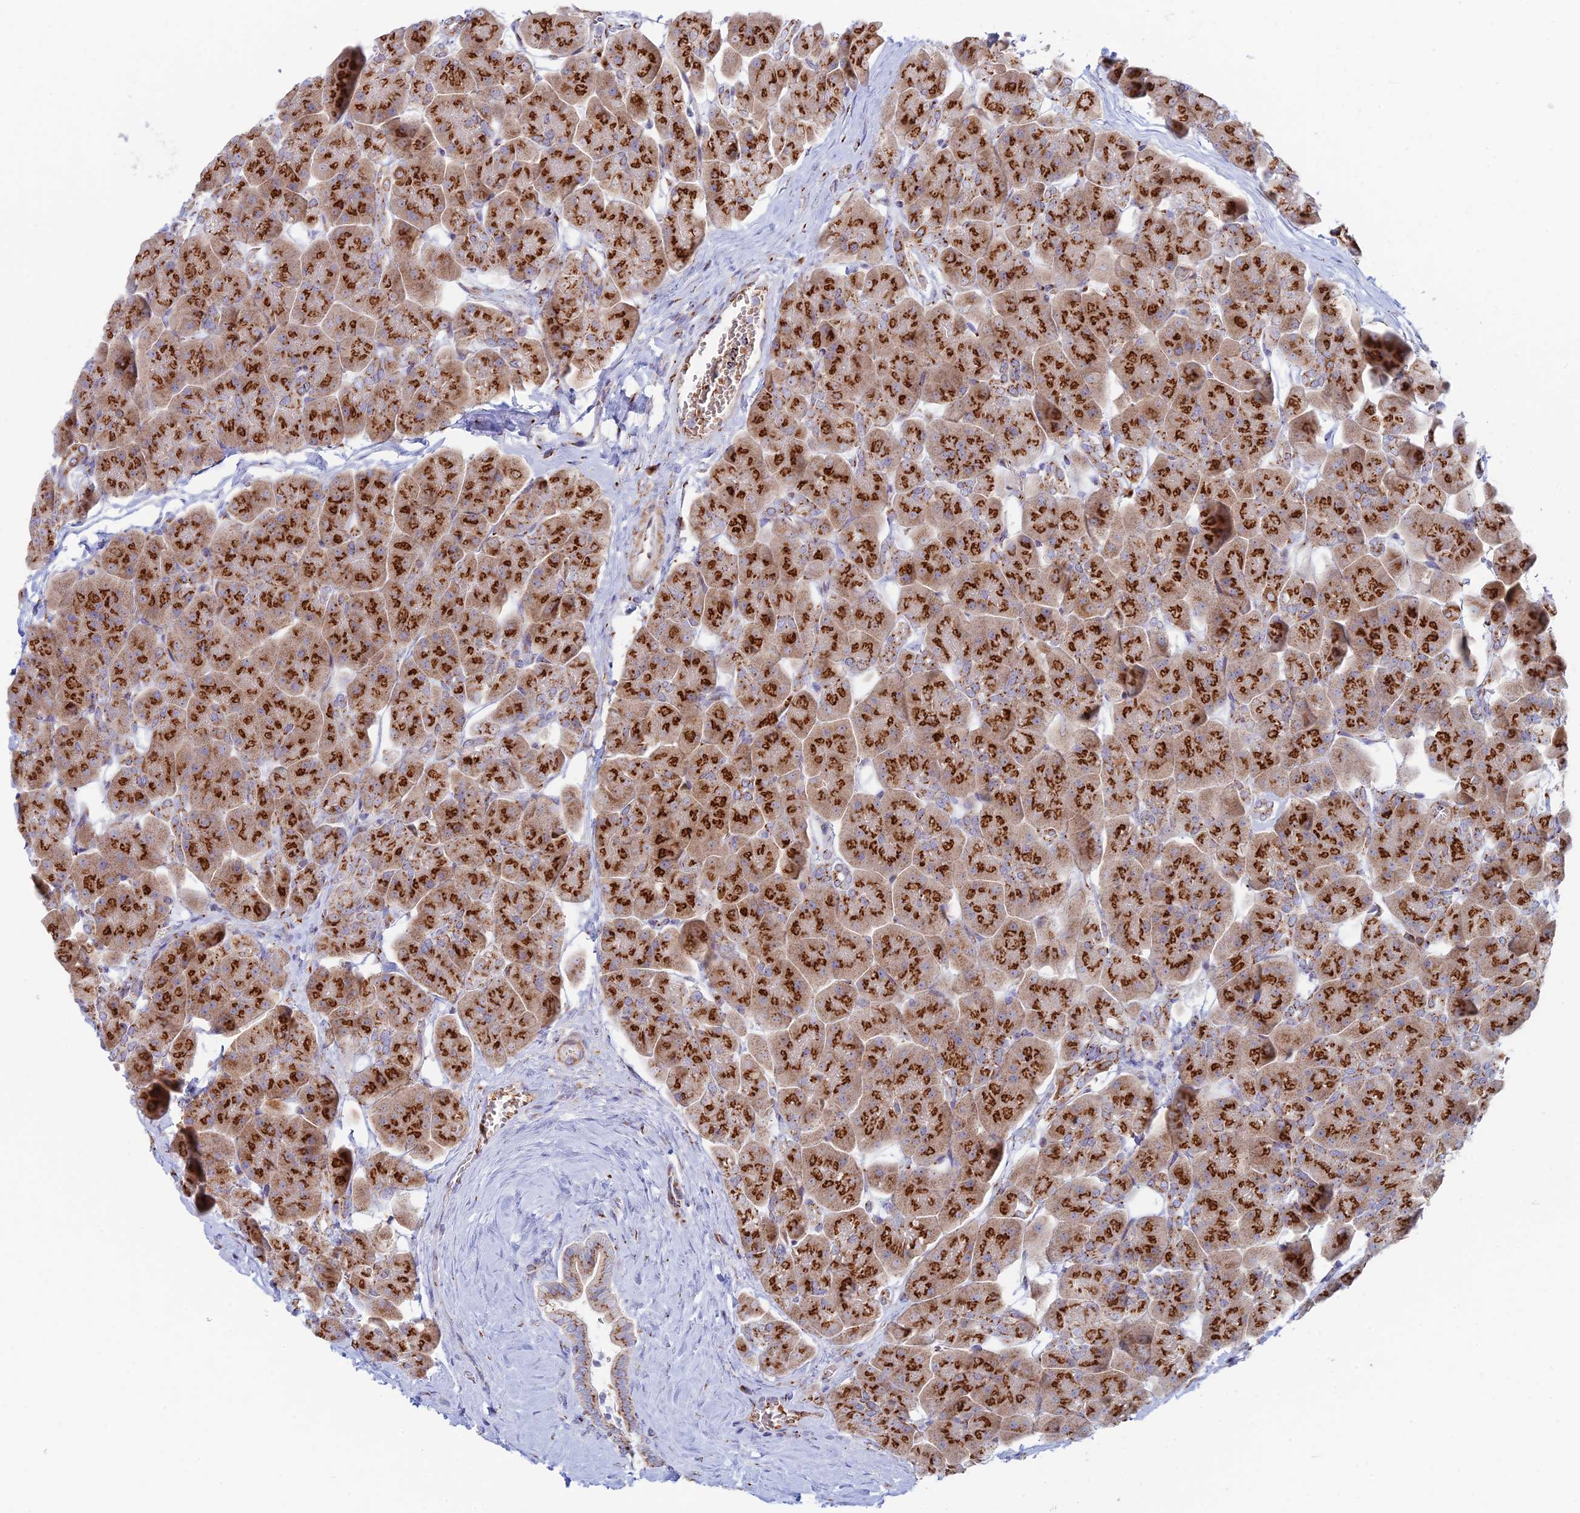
{"staining": {"intensity": "strong", "quantity": ">75%", "location": "cytoplasmic/membranous"}, "tissue": "pancreas", "cell_type": "Exocrine glandular cells", "image_type": "normal", "snomed": [{"axis": "morphology", "description": "Normal tissue, NOS"}, {"axis": "topography", "description": "Pancreas"}], "caption": "IHC of unremarkable human pancreas reveals high levels of strong cytoplasmic/membranous expression in approximately >75% of exocrine glandular cells. (Stains: DAB in brown, nuclei in blue, Microscopy: brightfield microscopy at high magnification).", "gene": "ENSG00000267561", "patient": {"sex": "male", "age": 66}}